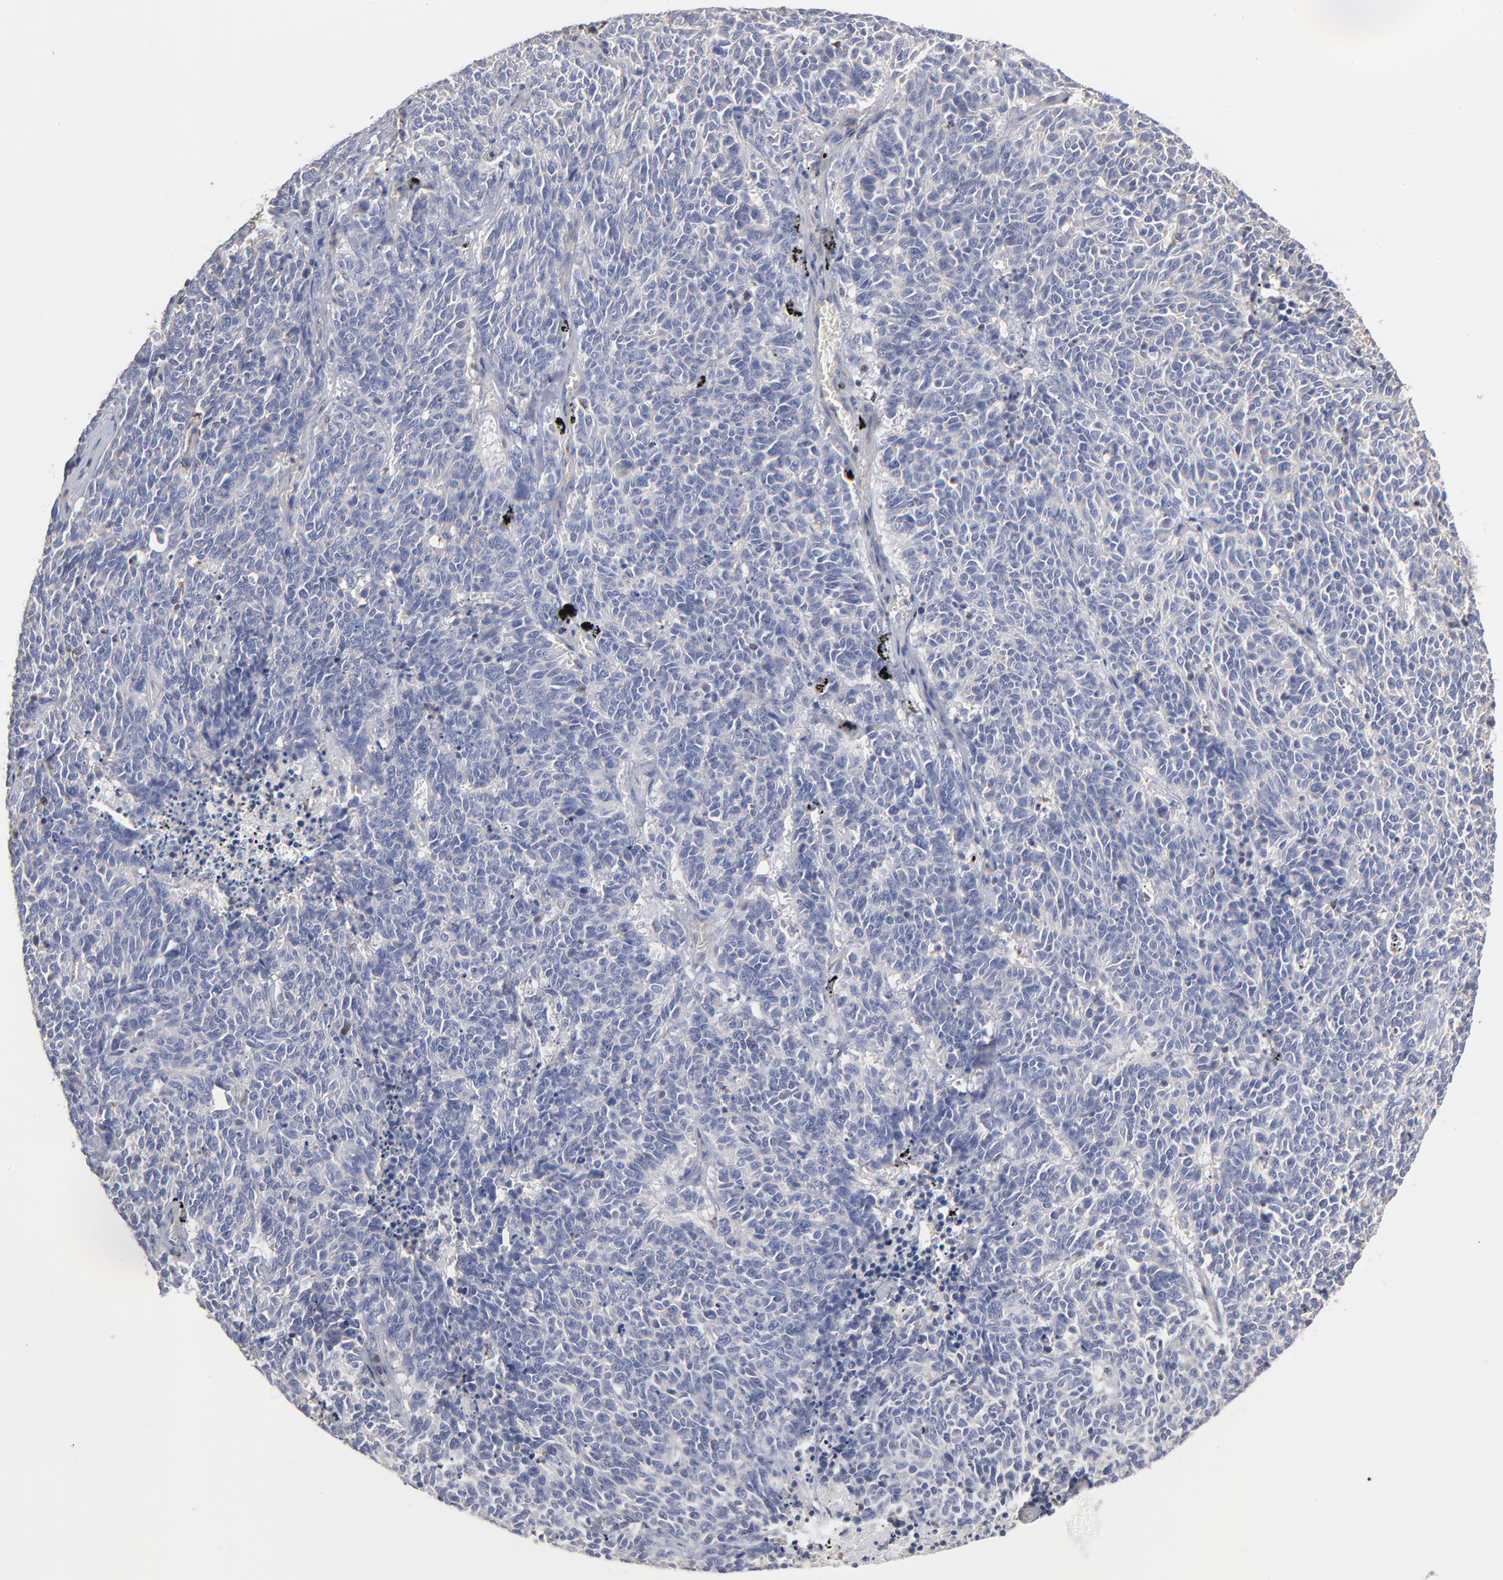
{"staining": {"intensity": "negative", "quantity": "none", "location": "none"}, "tissue": "lung cancer", "cell_type": "Tumor cells", "image_type": "cancer", "snomed": [{"axis": "morphology", "description": "Neoplasm, malignant, NOS"}, {"axis": "topography", "description": "Lung"}], "caption": "An immunohistochemistry histopathology image of malignant neoplasm (lung) is shown. There is no staining in tumor cells of malignant neoplasm (lung).", "gene": "ARHGEF6", "patient": {"sex": "female", "age": 58}}